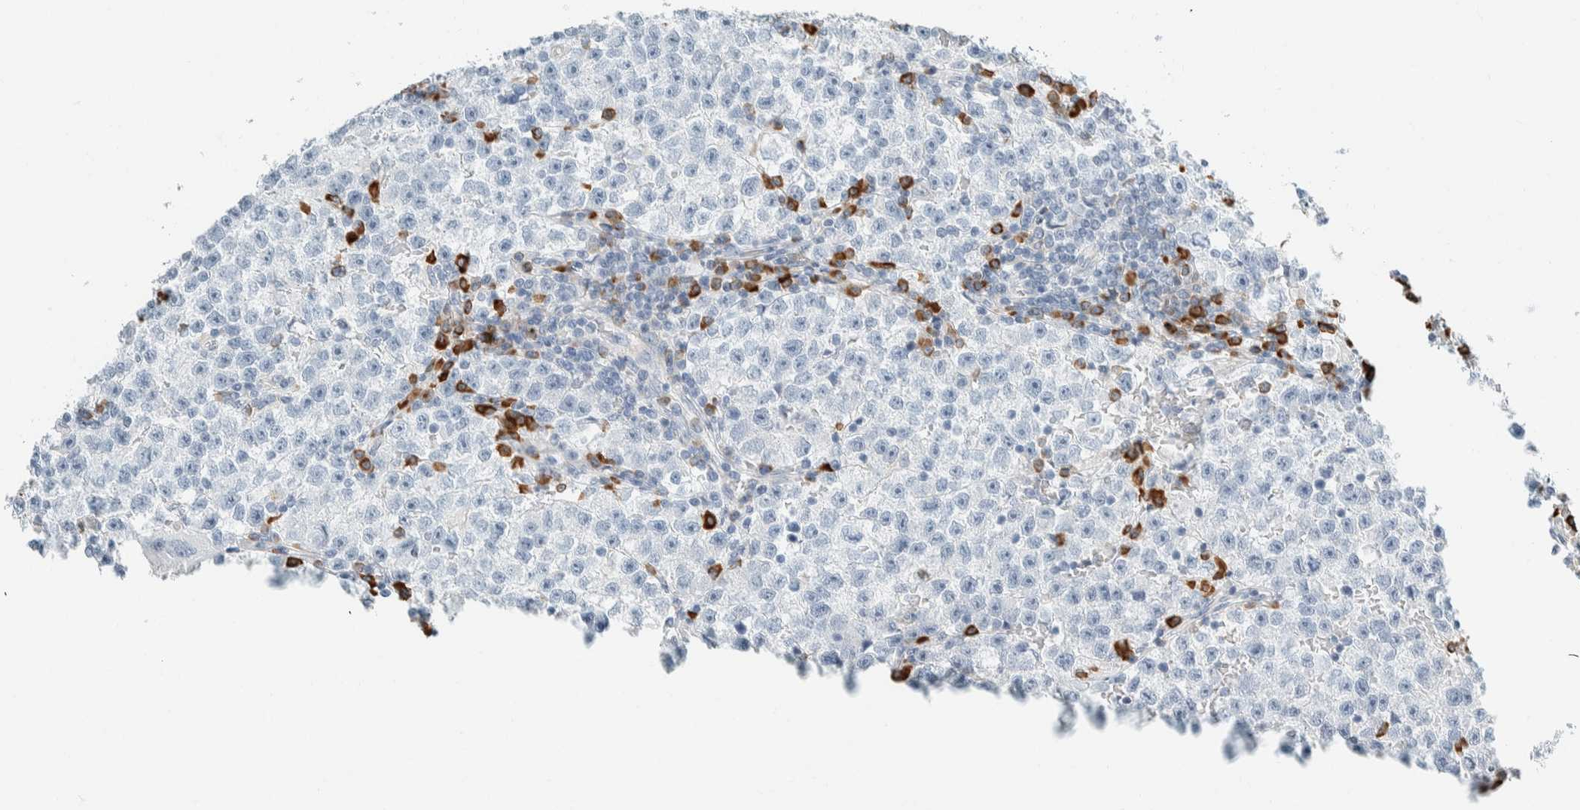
{"staining": {"intensity": "negative", "quantity": "none", "location": "none"}, "tissue": "testis cancer", "cell_type": "Tumor cells", "image_type": "cancer", "snomed": [{"axis": "morphology", "description": "Seminoma, NOS"}, {"axis": "topography", "description": "Testis"}], "caption": "Tumor cells are negative for protein expression in human seminoma (testis).", "gene": "ARHGAP27", "patient": {"sex": "male", "age": 22}}